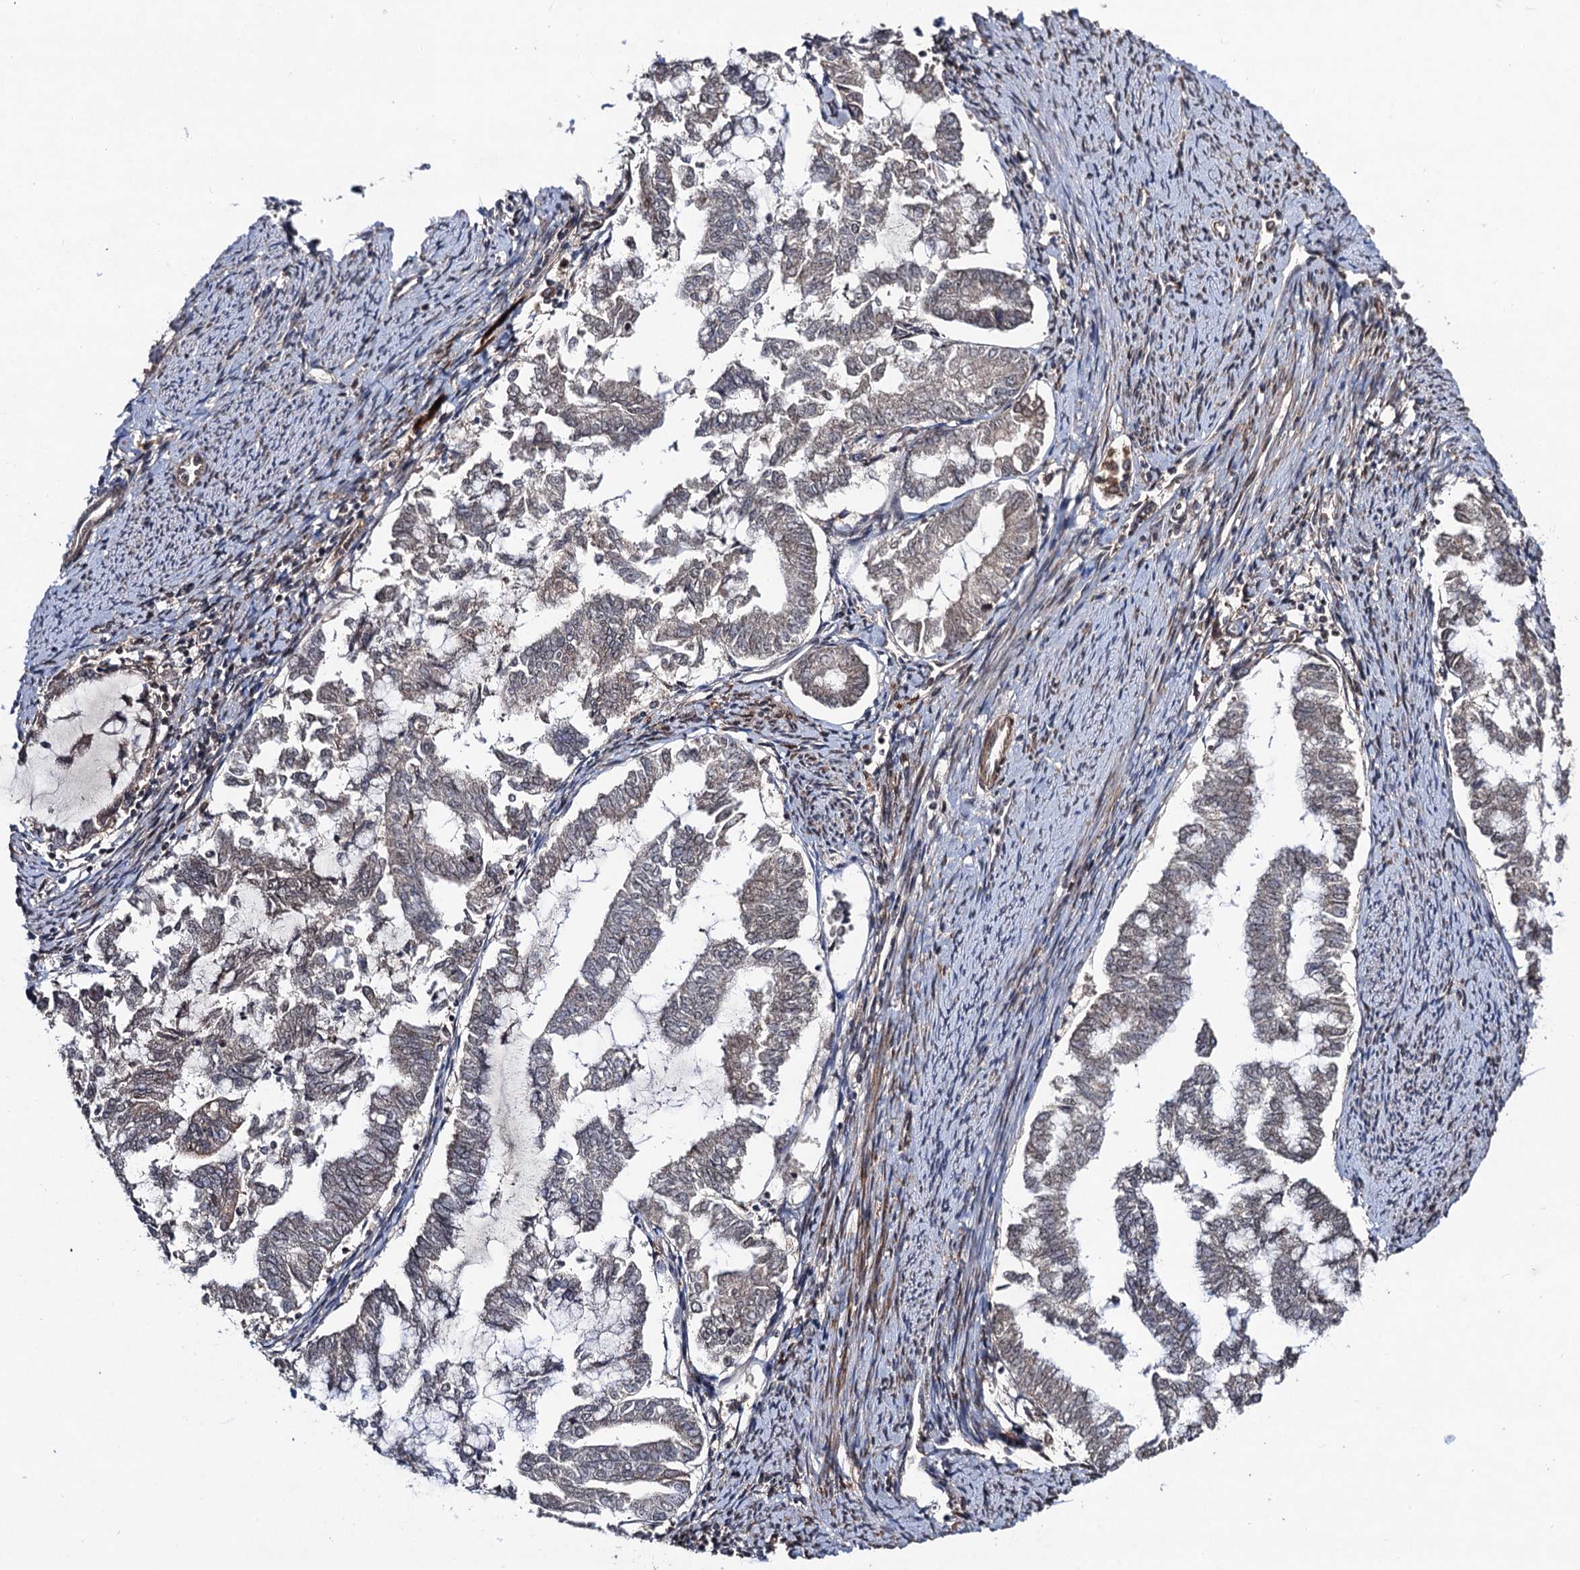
{"staining": {"intensity": "weak", "quantity": "<25%", "location": "cytoplasmic/membranous"}, "tissue": "endometrial cancer", "cell_type": "Tumor cells", "image_type": "cancer", "snomed": [{"axis": "morphology", "description": "Adenocarcinoma, NOS"}, {"axis": "topography", "description": "Endometrium"}], "caption": "Immunohistochemistry (IHC) of human endometrial adenocarcinoma exhibits no positivity in tumor cells. (DAB immunohistochemistry (IHC), high magnification).", "gene": "KXD1", "patient": {"sex": "female", "age": 79}}